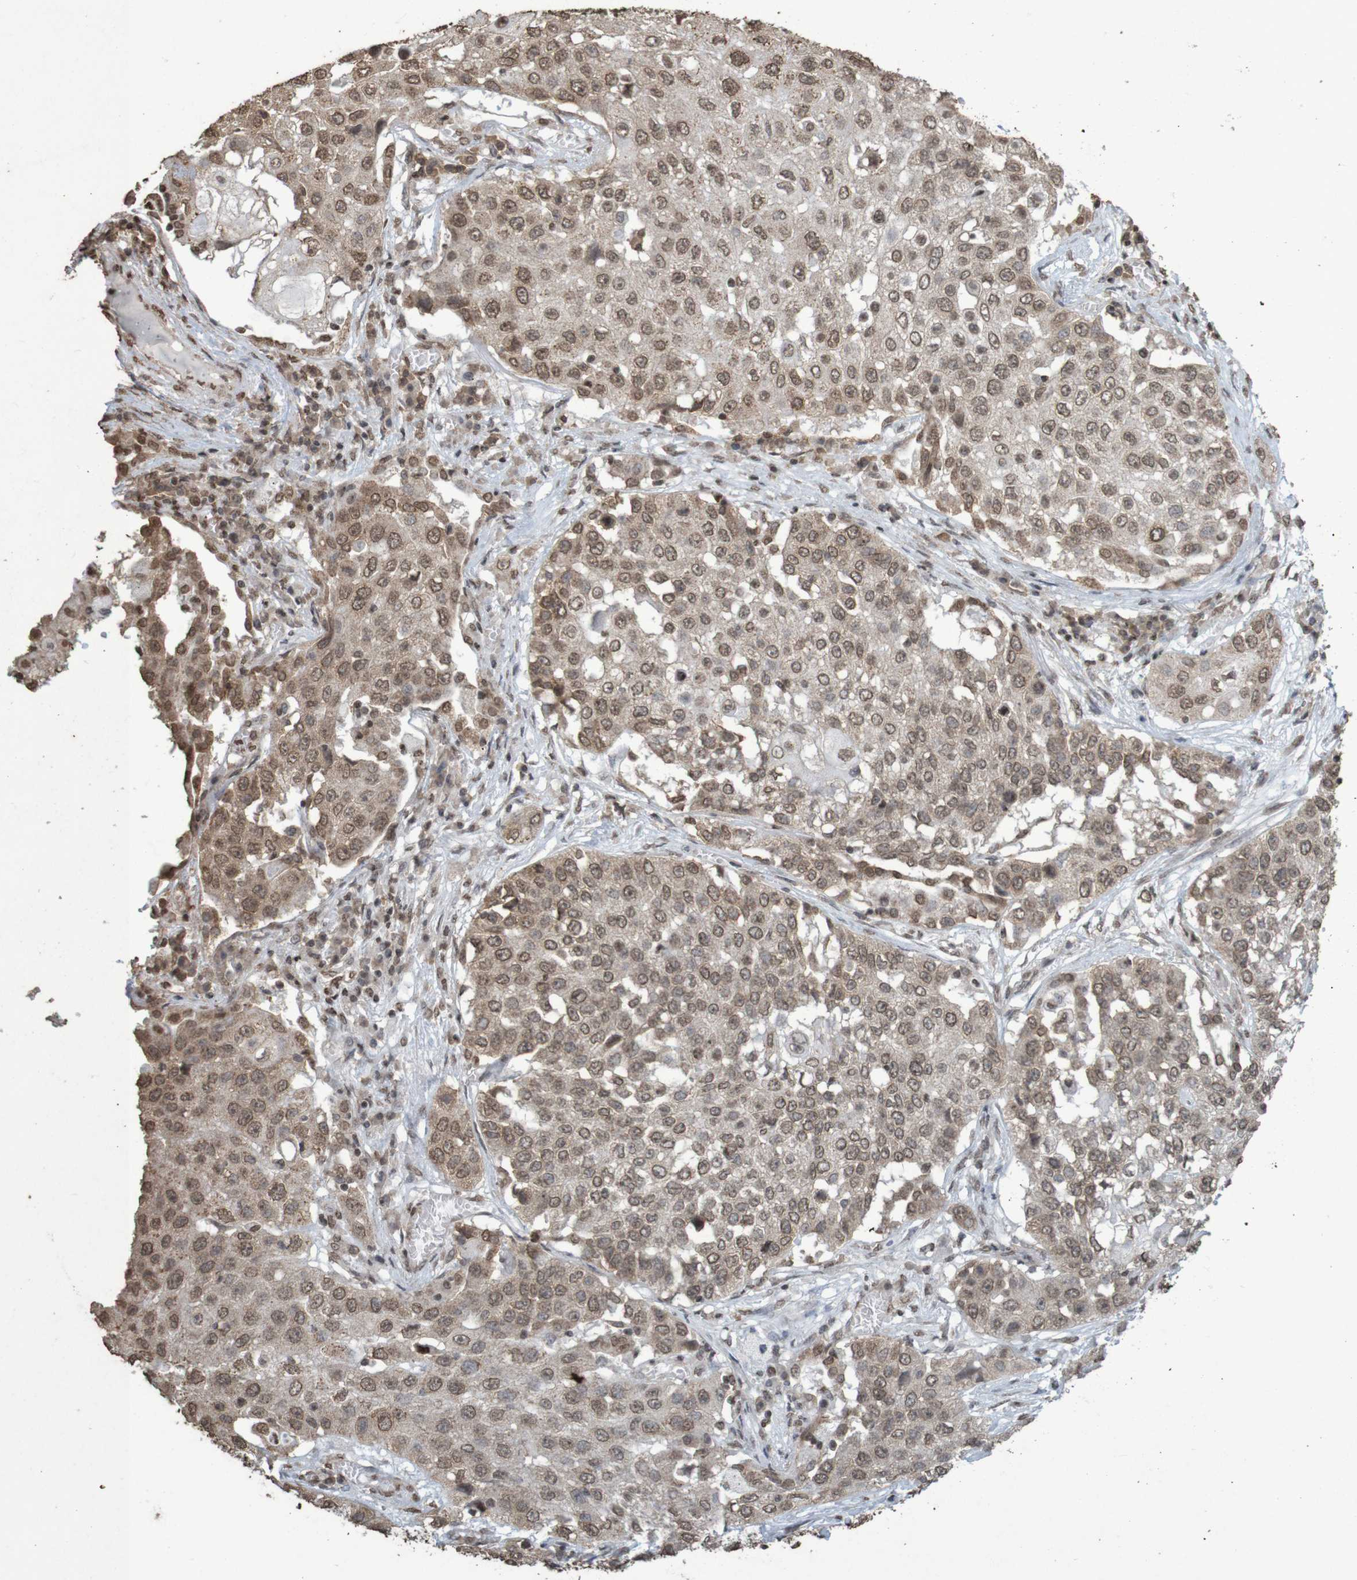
{"staining": {"intensity": "moderate", "quantity": ">75%", "location": "cytoplasmic/membranous,nuclear"}, "tissue": "lung cancer", "cell_type": "Tumor cells", "image_type": "cancer", "snomed": [{"axis": "morphology", "description": "Squamous cell carcinoma, NOS"}, {"axis": "topography", "description": "Lung"}], "caption": "Immunohistochemical staining of lung squamous cell carcinoma reveals medium levels of moderate cytoplasmic/membranous and nuclear protein staining in about >75% of tumor cells.", "gene": "GFI1", "patient": {"sex": "male", "age": 71}}